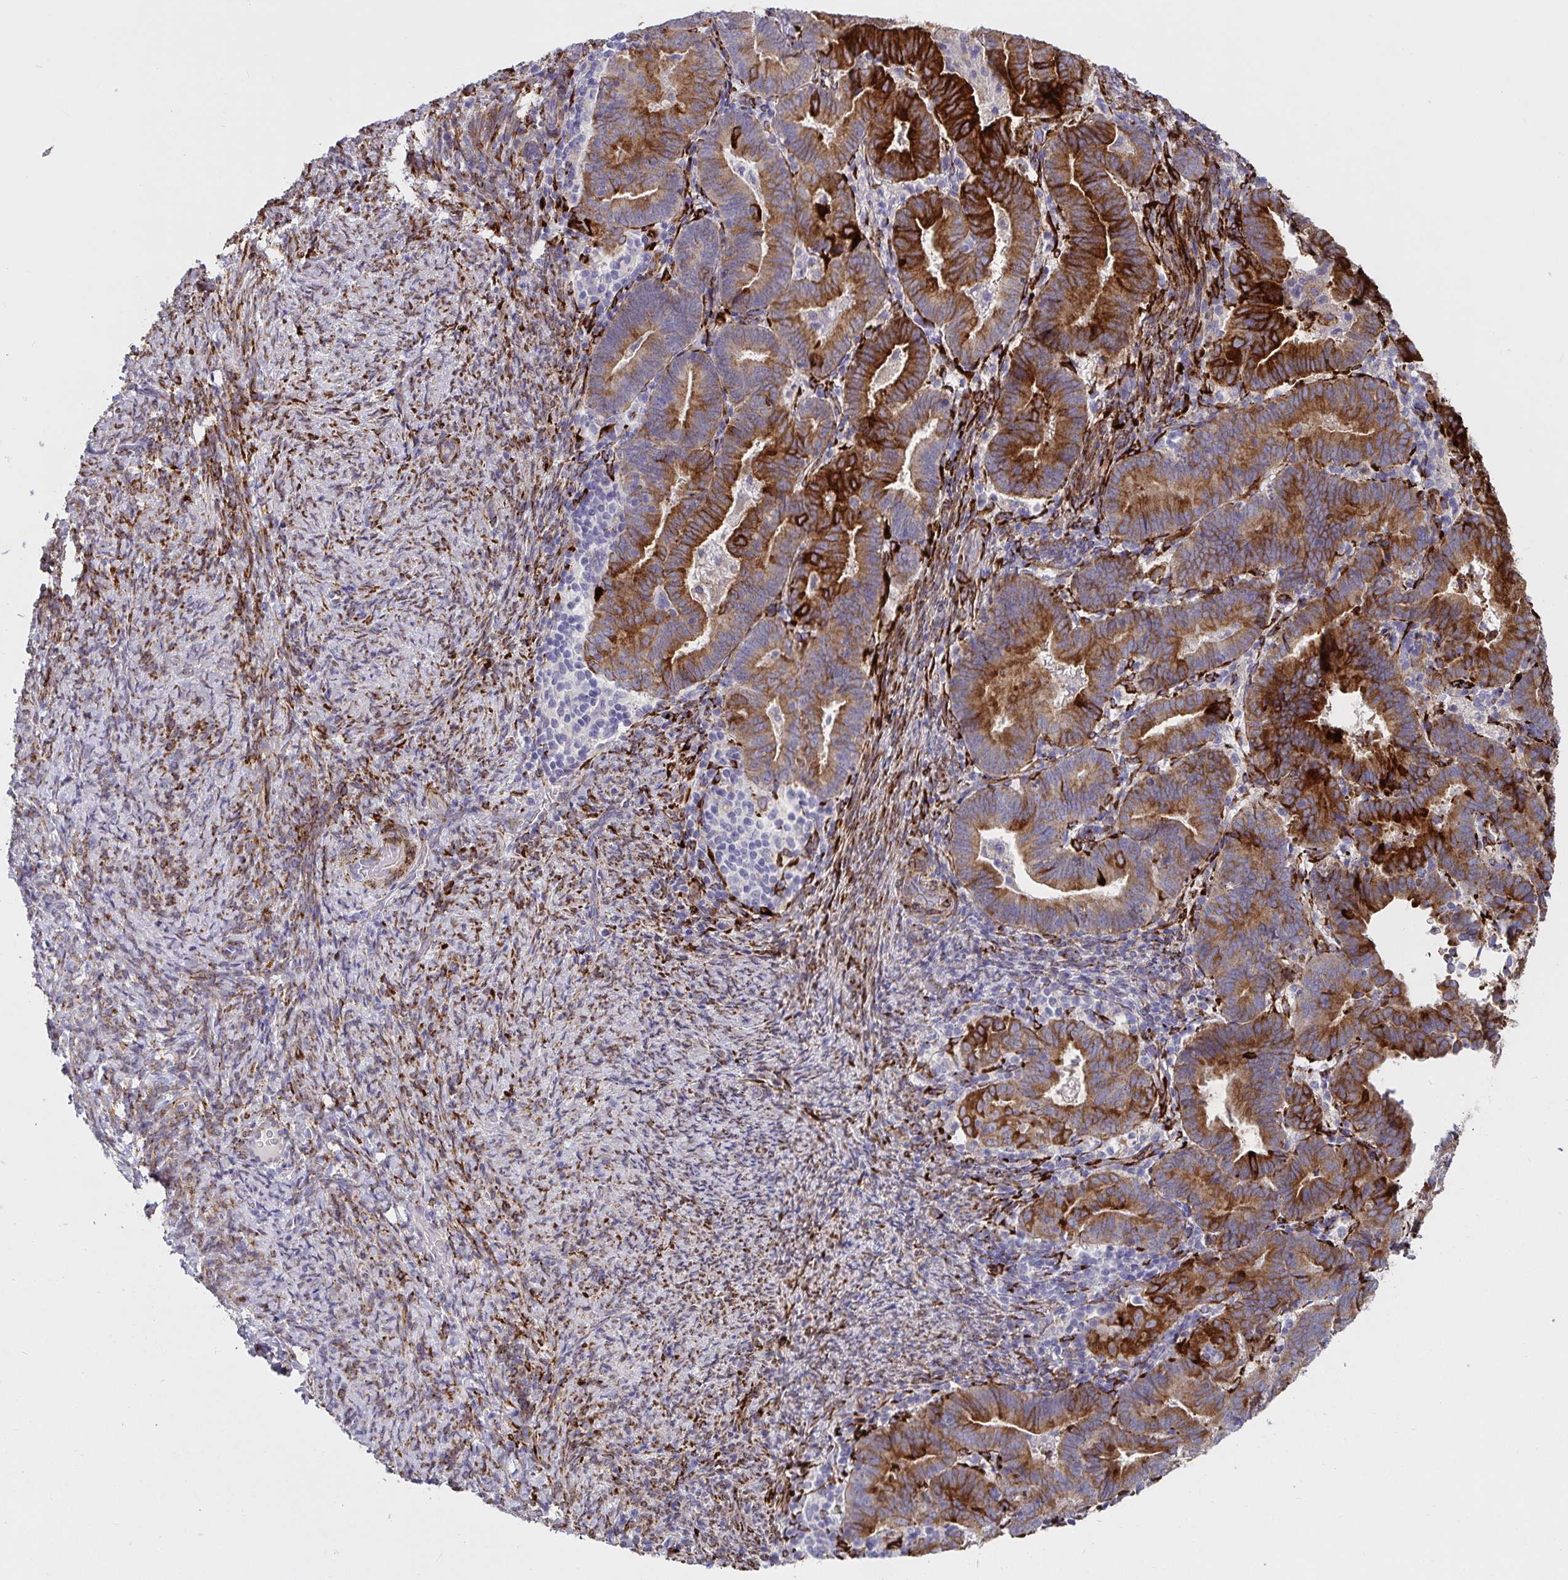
{"staining": {"intensity": "strong", "quantity": ">75%", "location": "cytoplasmic/membranous"}, "tissue": "endometrial cancer", "cell_type": "Tumor cells", "image_type": "cancer", "snomed": [{"axis": "morphology", "description": "Adenocarcinoma, NOS"}, {"axis": "topography", "description": "Endometrium"}], "caption": "Protein analysis of adenocarcinoma (endometrial) tissue shows strong cytoplasmic/membranous expression in approximately >75% of tumor cells.", "gene": "P4HA2", "patient": {"sex": "female", "age": 70}}